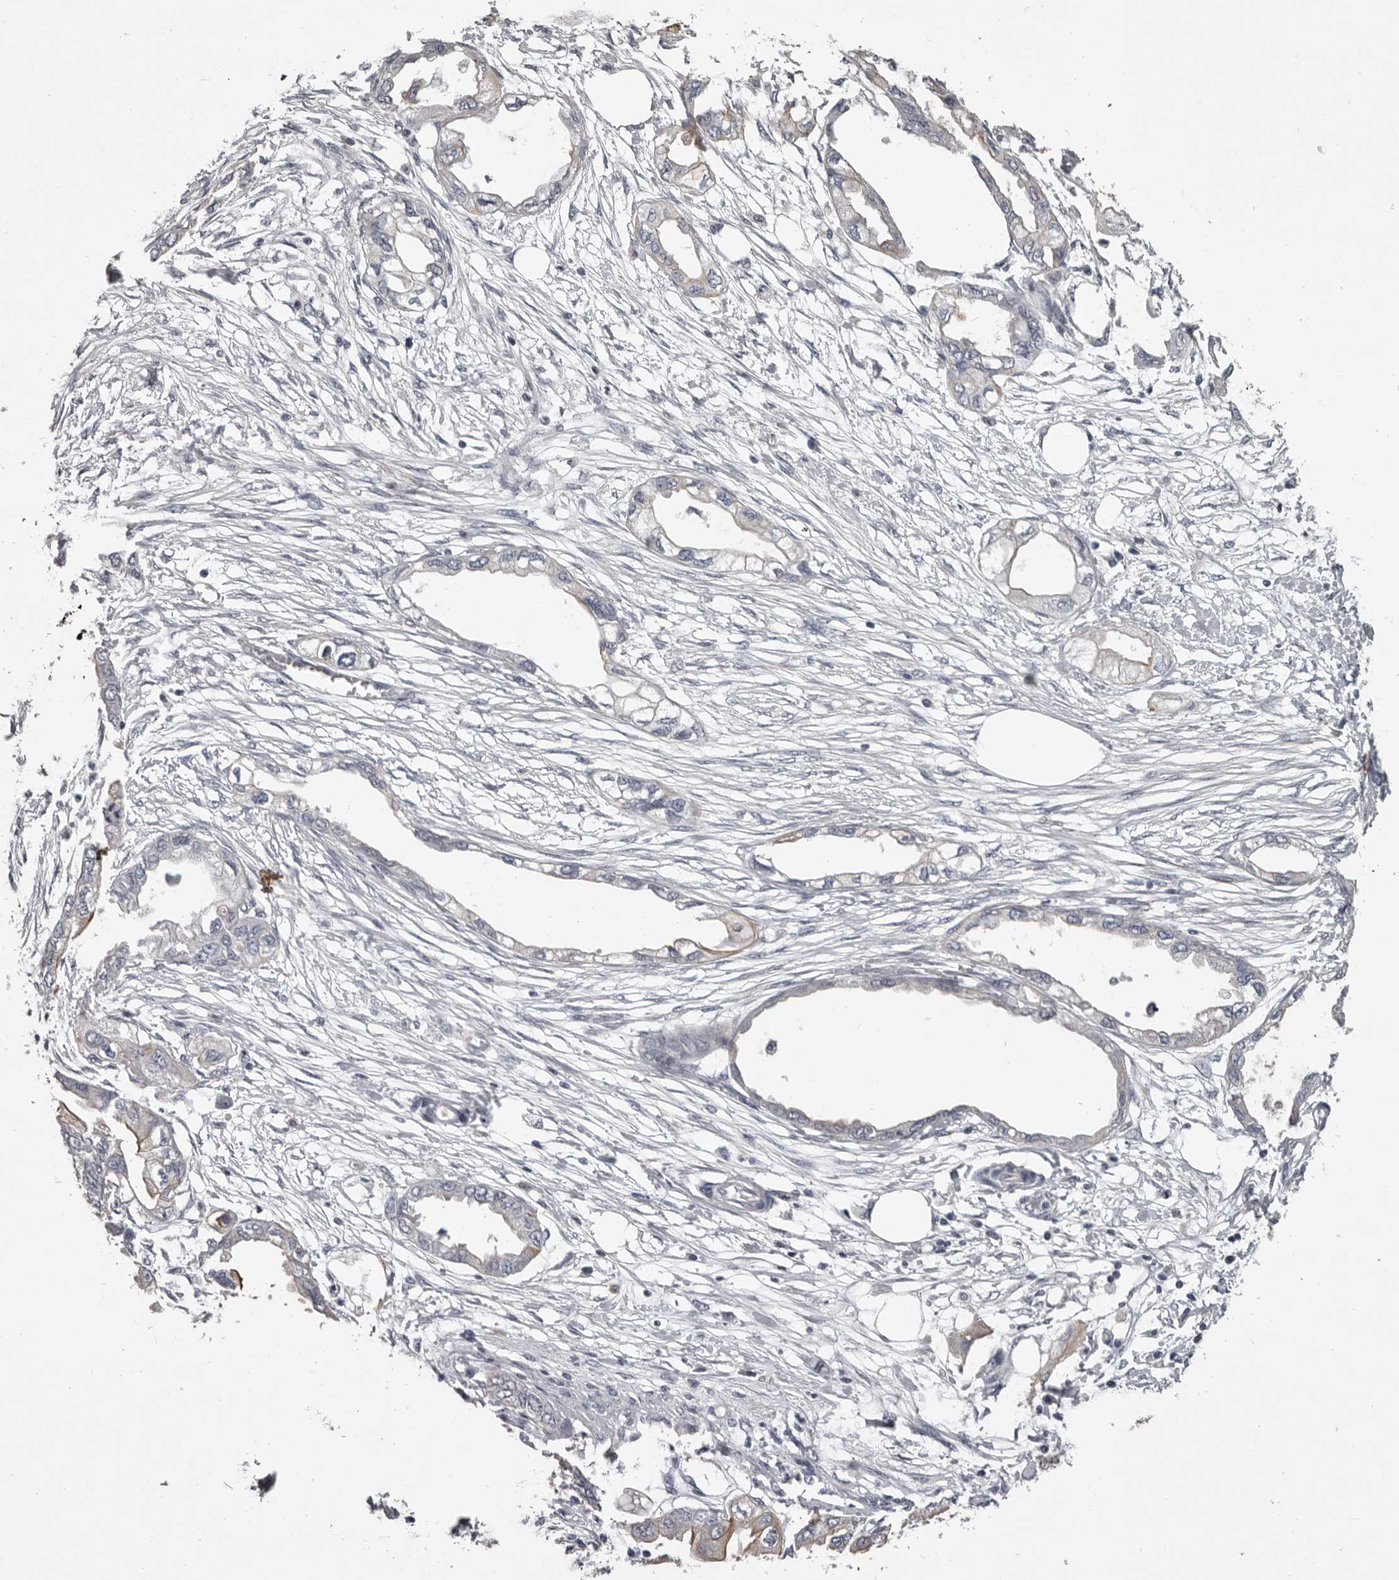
{"staining": {"intensity": "negative", "quantity": "none", "location": "none"}, "tissue": "endometrial cancer", "cell_type": "Tumor cells", "image_type": "cancer", "snomed": [{"axis": "morphology", "description": "Adenocarcinoma, NOS"}, {"axis": "morphology", "description": "Adenocarcinoma, metastatic, NOS"}, {"axis": "topography", "description": "Adipose tissue"}, {"axis": "topography", "description": "Endometrium"}], "caption": "This is an immunohistochemistry histopathology image of endometrial metastatic adenocarcinoma. There is no expression in tumor cells.", "gene": "LPAR6", "patient": {"sex": "female", "age": 67}}